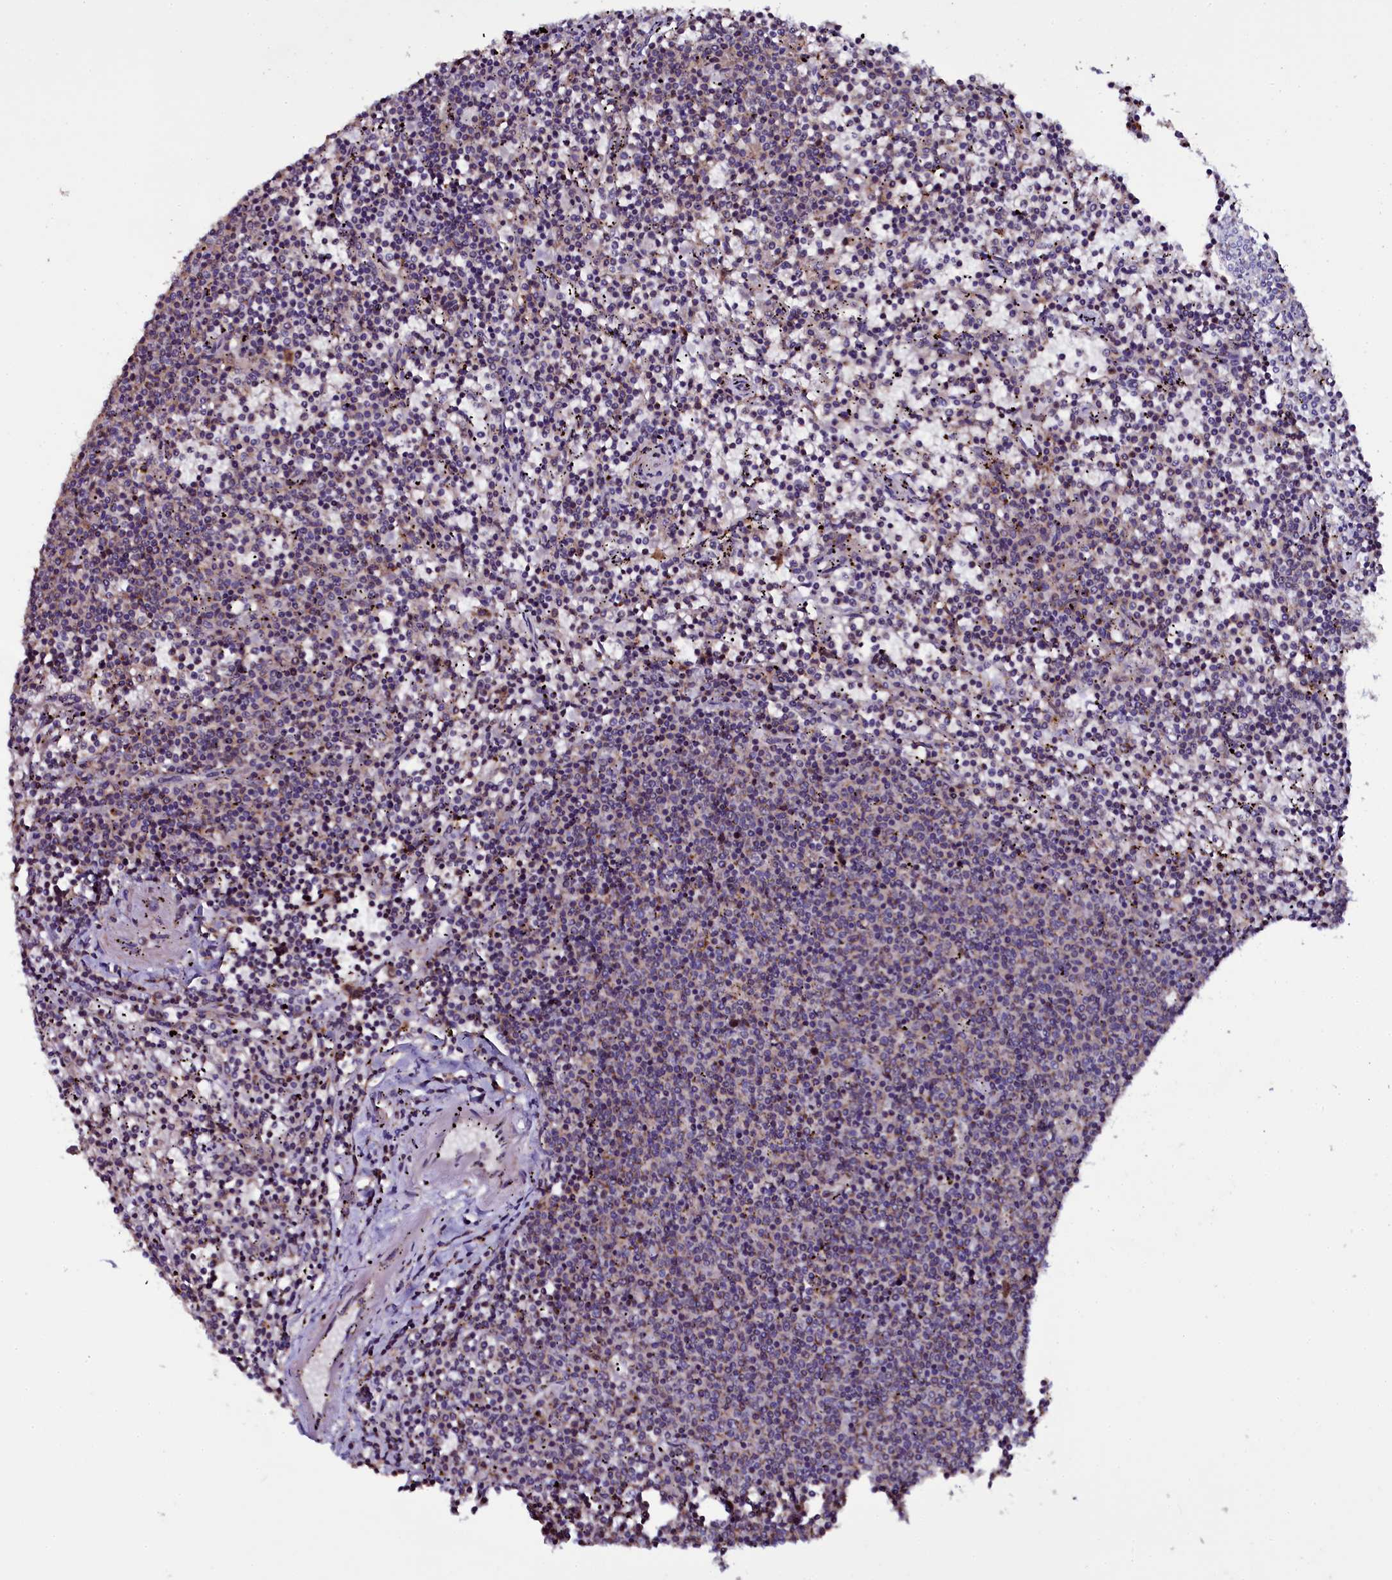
{"staining": {"intensity": "negative", "quantity": "none", "location": "none"}, "tissue": "lymphoma", "cell_type": "Tumor cells", "image_type": "cancer", "snomed": [{"axis": "morphology", "description": "Malignant lymphoma, non-Hodgkin's type, Low grade"}, {"axis": "topography", "description": "Spleen"}], "caption": "DAB (3,3'-diaminobenzidine) immunohistochemical staining of human malignant lymphoma, non-Hodgkin's type (low-grade) shows no significant expression in tumor cells. (Stains: DAB IHC with hematoxylin counter stain, Microscopy: brightfield microscopy at high magnification).", "gene": "NAA80", "patient": {"sex": "female", "age": 50}}